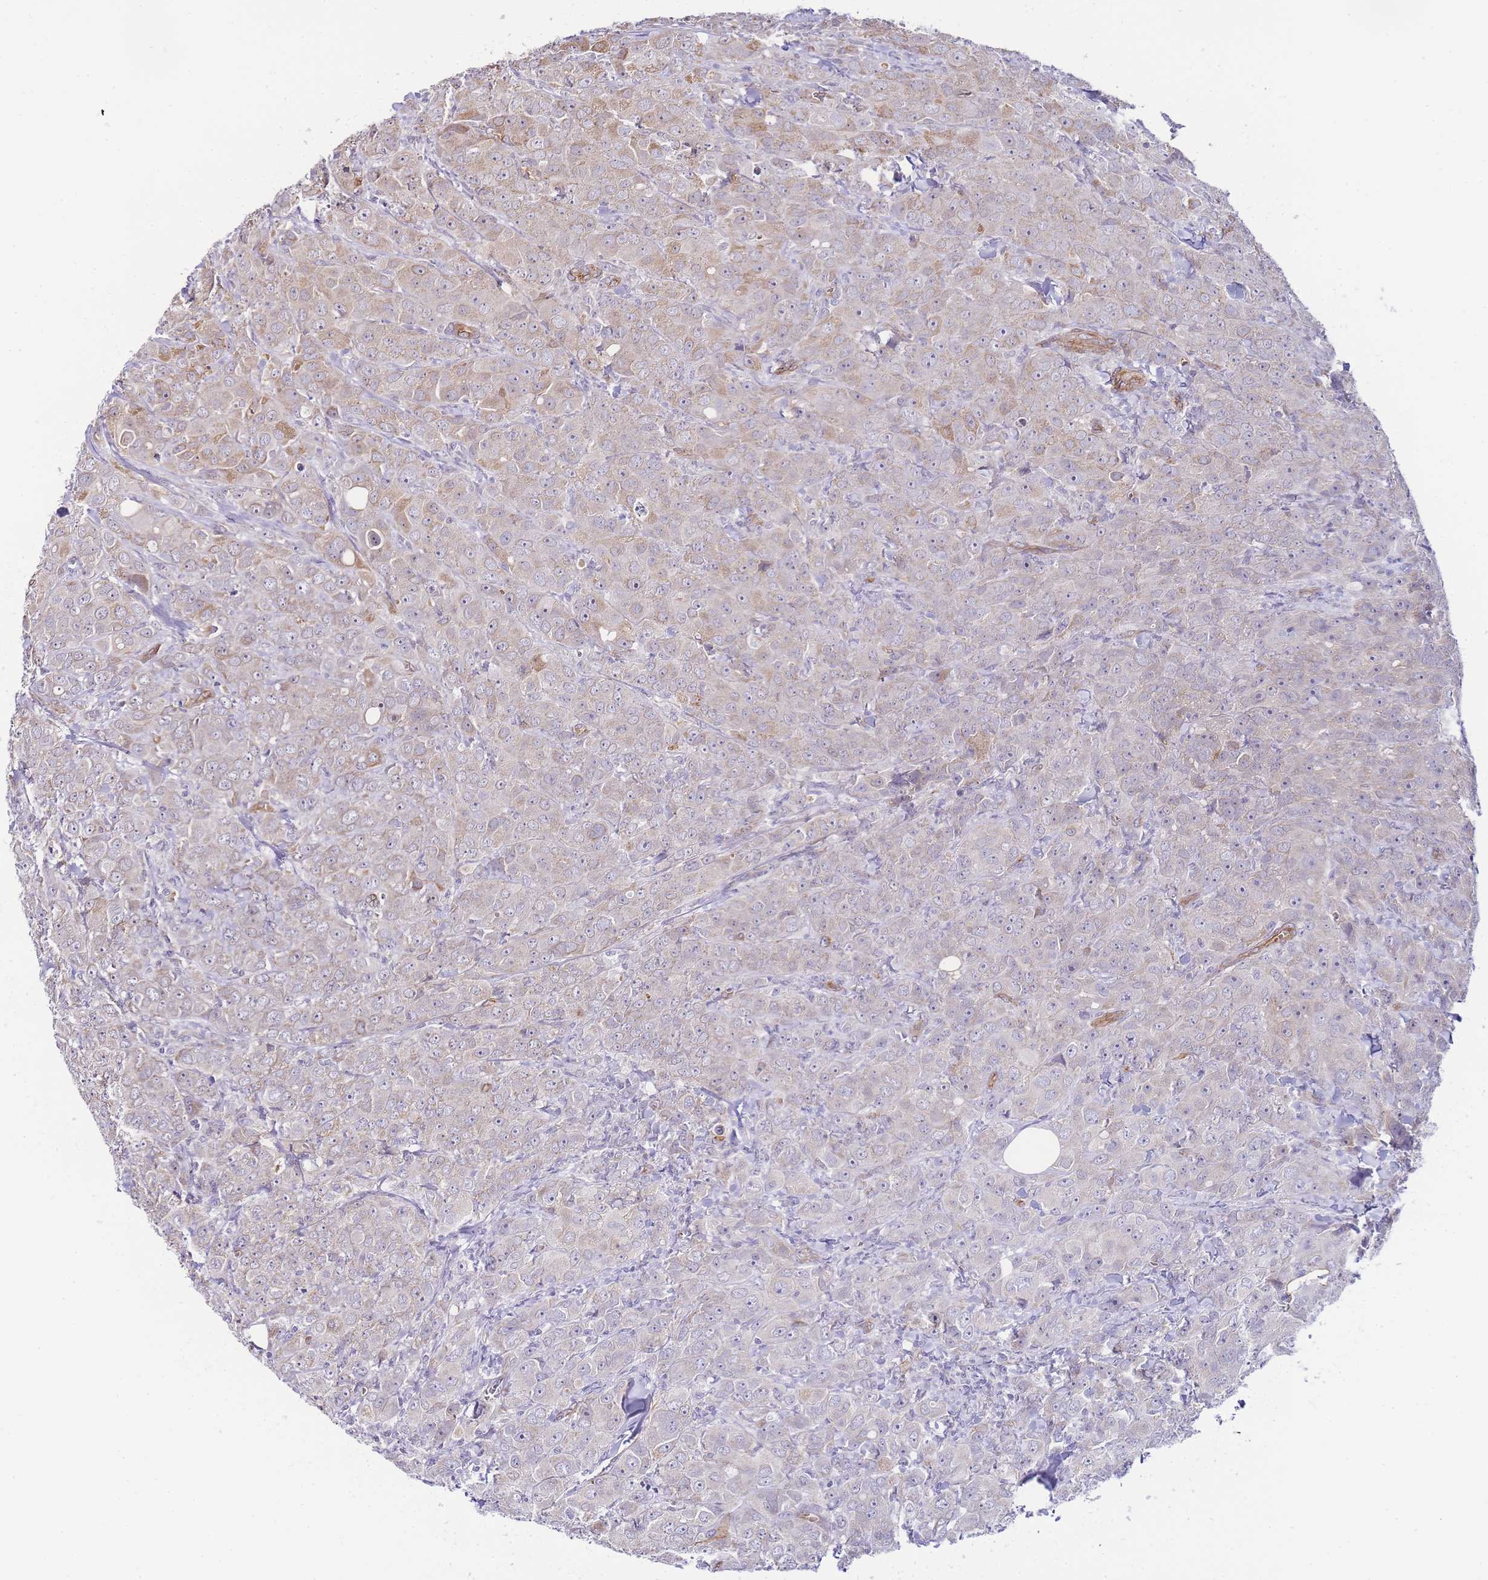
{"staining": {"intensity": "moderate", "quantity": "<25%", "location": "cytoplasmic/membranous"}, "tissue": "breast cancer", "cell_type": "Tumor cells", "image_type": "cancer", "snomed": [{"axis": "morphology", "description": "Duct carcinoma"}, {"axis": "topography", "description": "Breast"}], "caption": "Immunohistochemical staining of human breast invasive ductal carcinoma exhibits low levels of moderate cytoplasmic/membranous protein positivity in approximately <25% of tumor cells.", "gene": "PDCD7", "patient": {"sex": "female", "age": 43}}